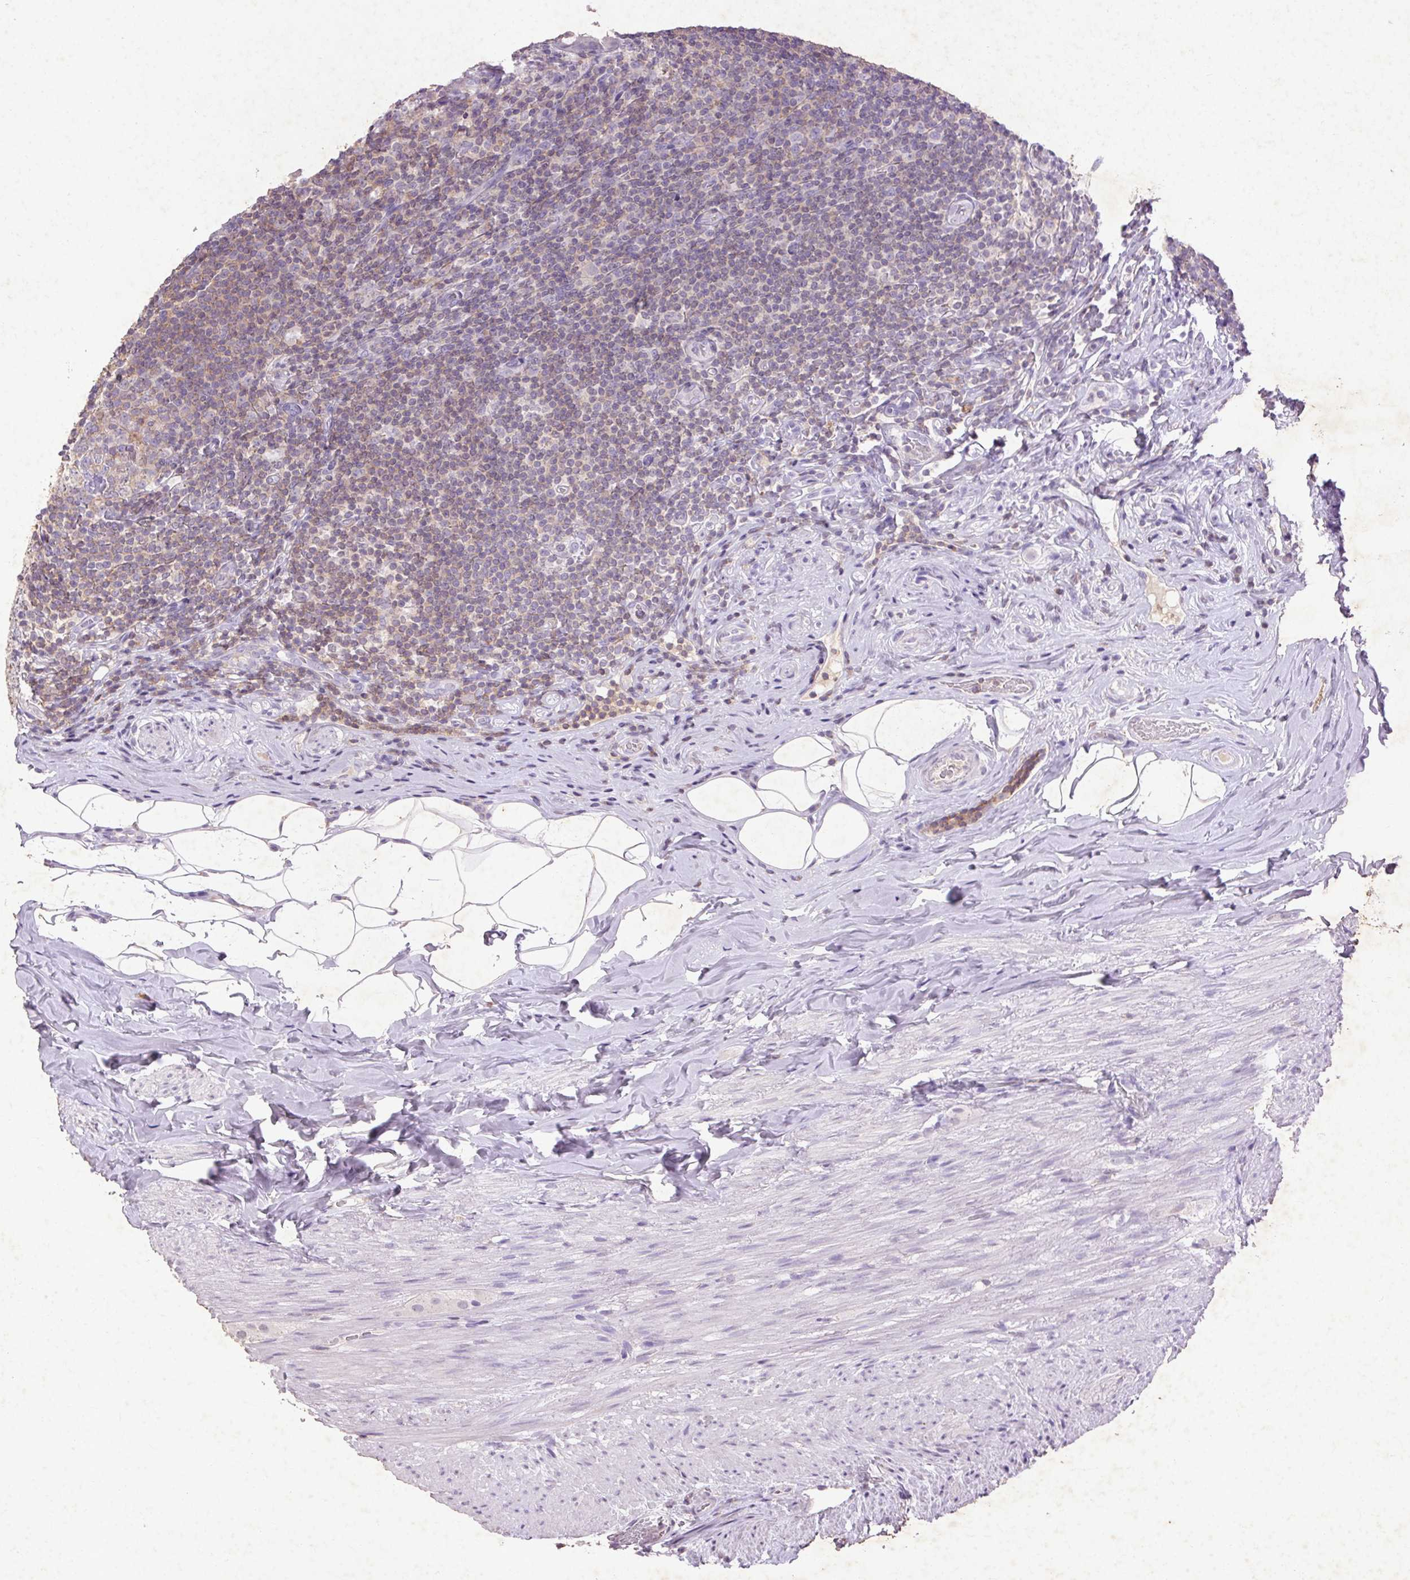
{"staining": {"intensity": "negative", "quantity": "none", "location": "none"}, "tissue": "appendix", "cell_type": "Glandular cells", "image_type": "normal", "snomed": [{"axis": "morphology", "description": "Normal tissue, NOS"}, {"axis": "topography", "description": "Appendix"}], "caption": "A high-resolution photomicrograph shows IHC staining of normal appendix, which exhibits no significant staining in glandular cells. Nuclei are stained in blue.", "gene": "FNDC7", "patient": {"sex": "male", "age": 47}}